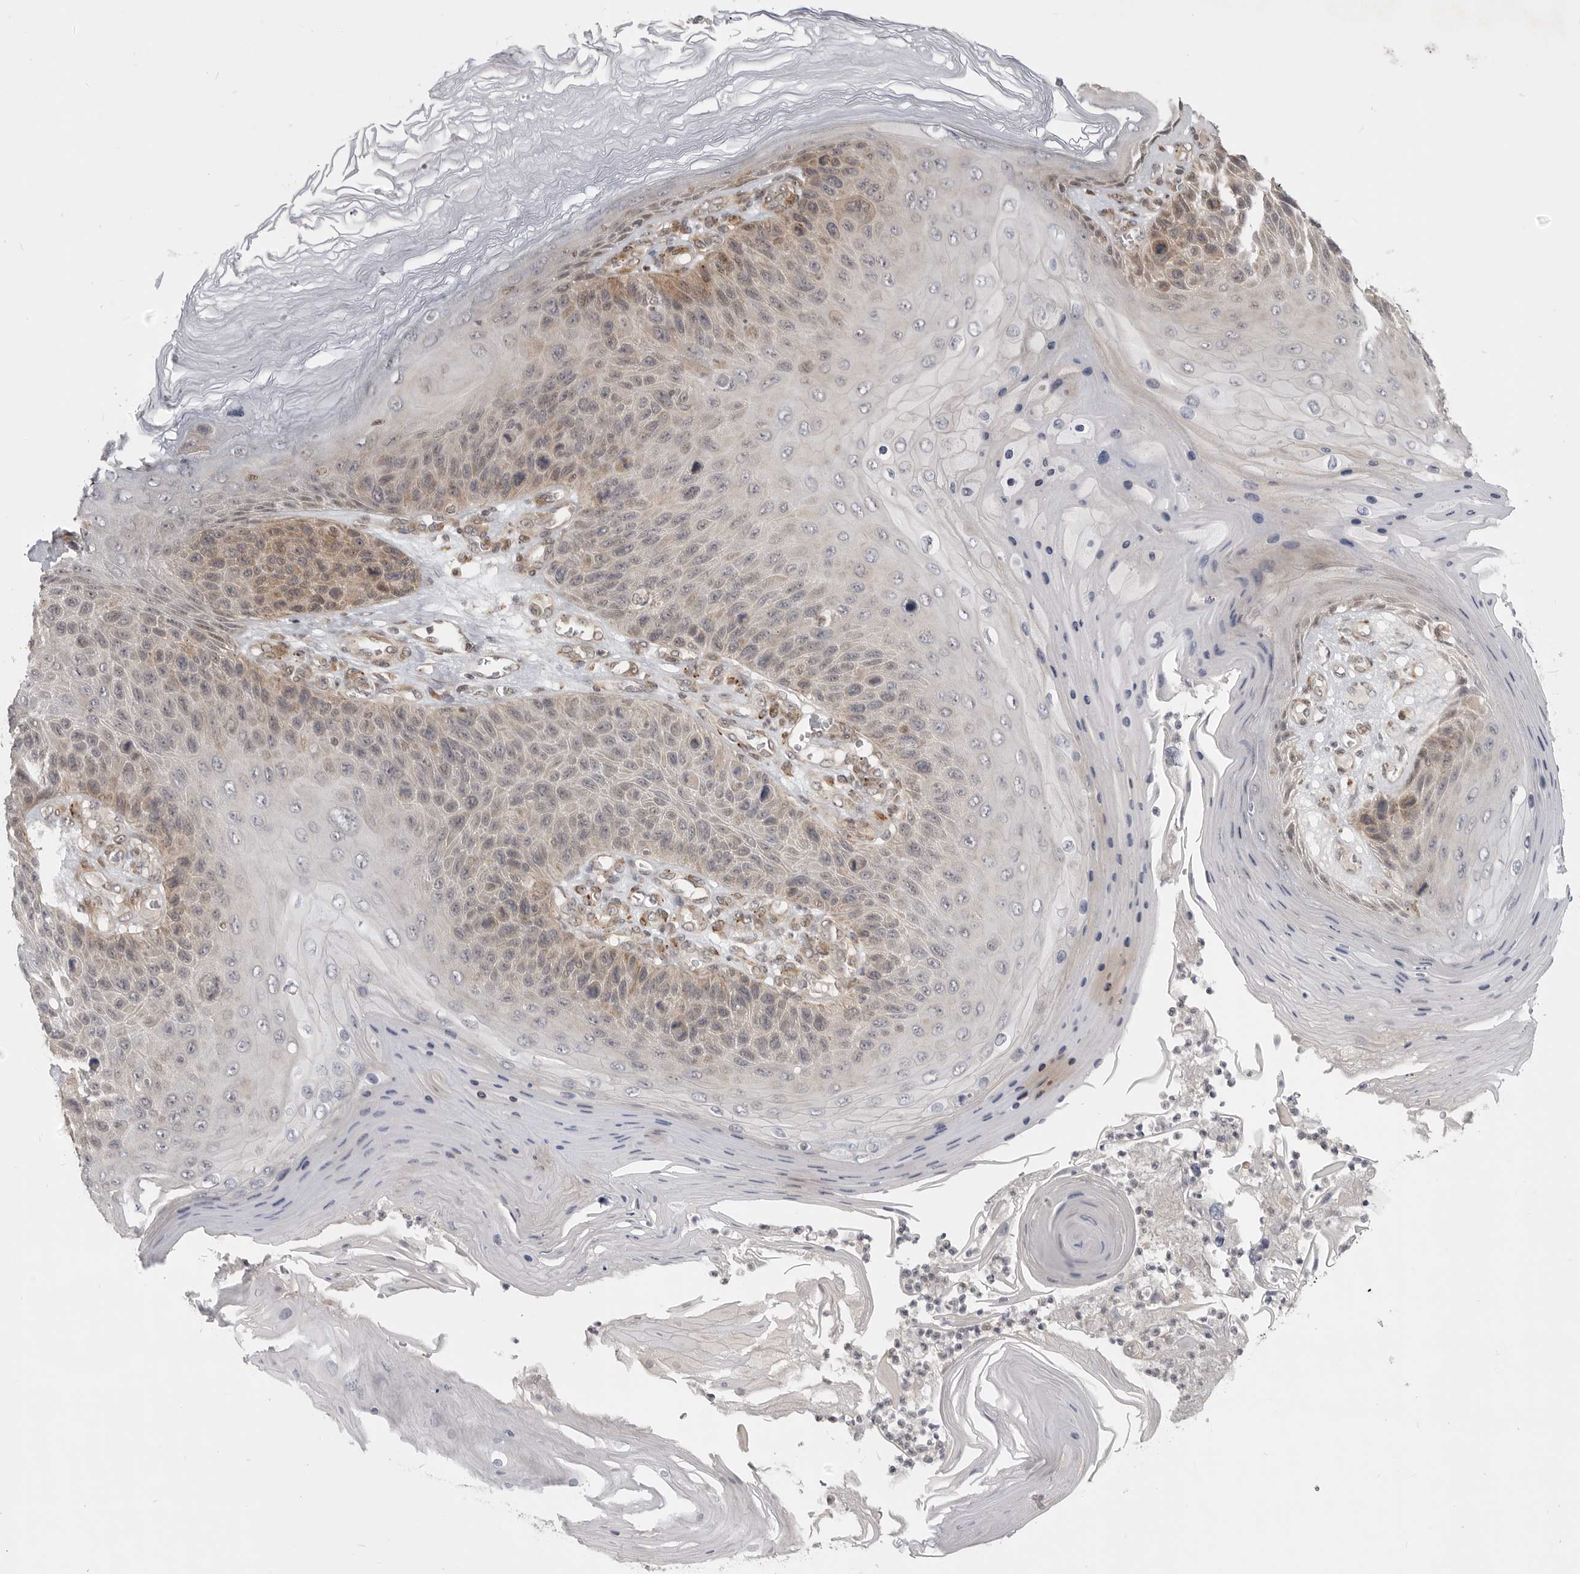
{"staining": {"intensity": "moderate", "quantity": "25%-75%", "location": "cytoplasmic/membranous,nuclear"}, "tissue": "skin cancer", "cell_type": "Tumor cells", "image_type": "cancer", "snomed": [{"axis": "morphology", "description": "Squamous cell carcinoma, NOS"}, {"axis": "topography", "description": "Skin"}], "caption": "Skin squamous cell carcinoma stained for a protein demonstrates moderate cytoplasmic/membranous and nuclear positivity in tumor cells. The protein is shown in brown color, while the nuclei are stained blue.", "gene": "CEP295NL", "patient": {"sex": "female", "age": 88}}